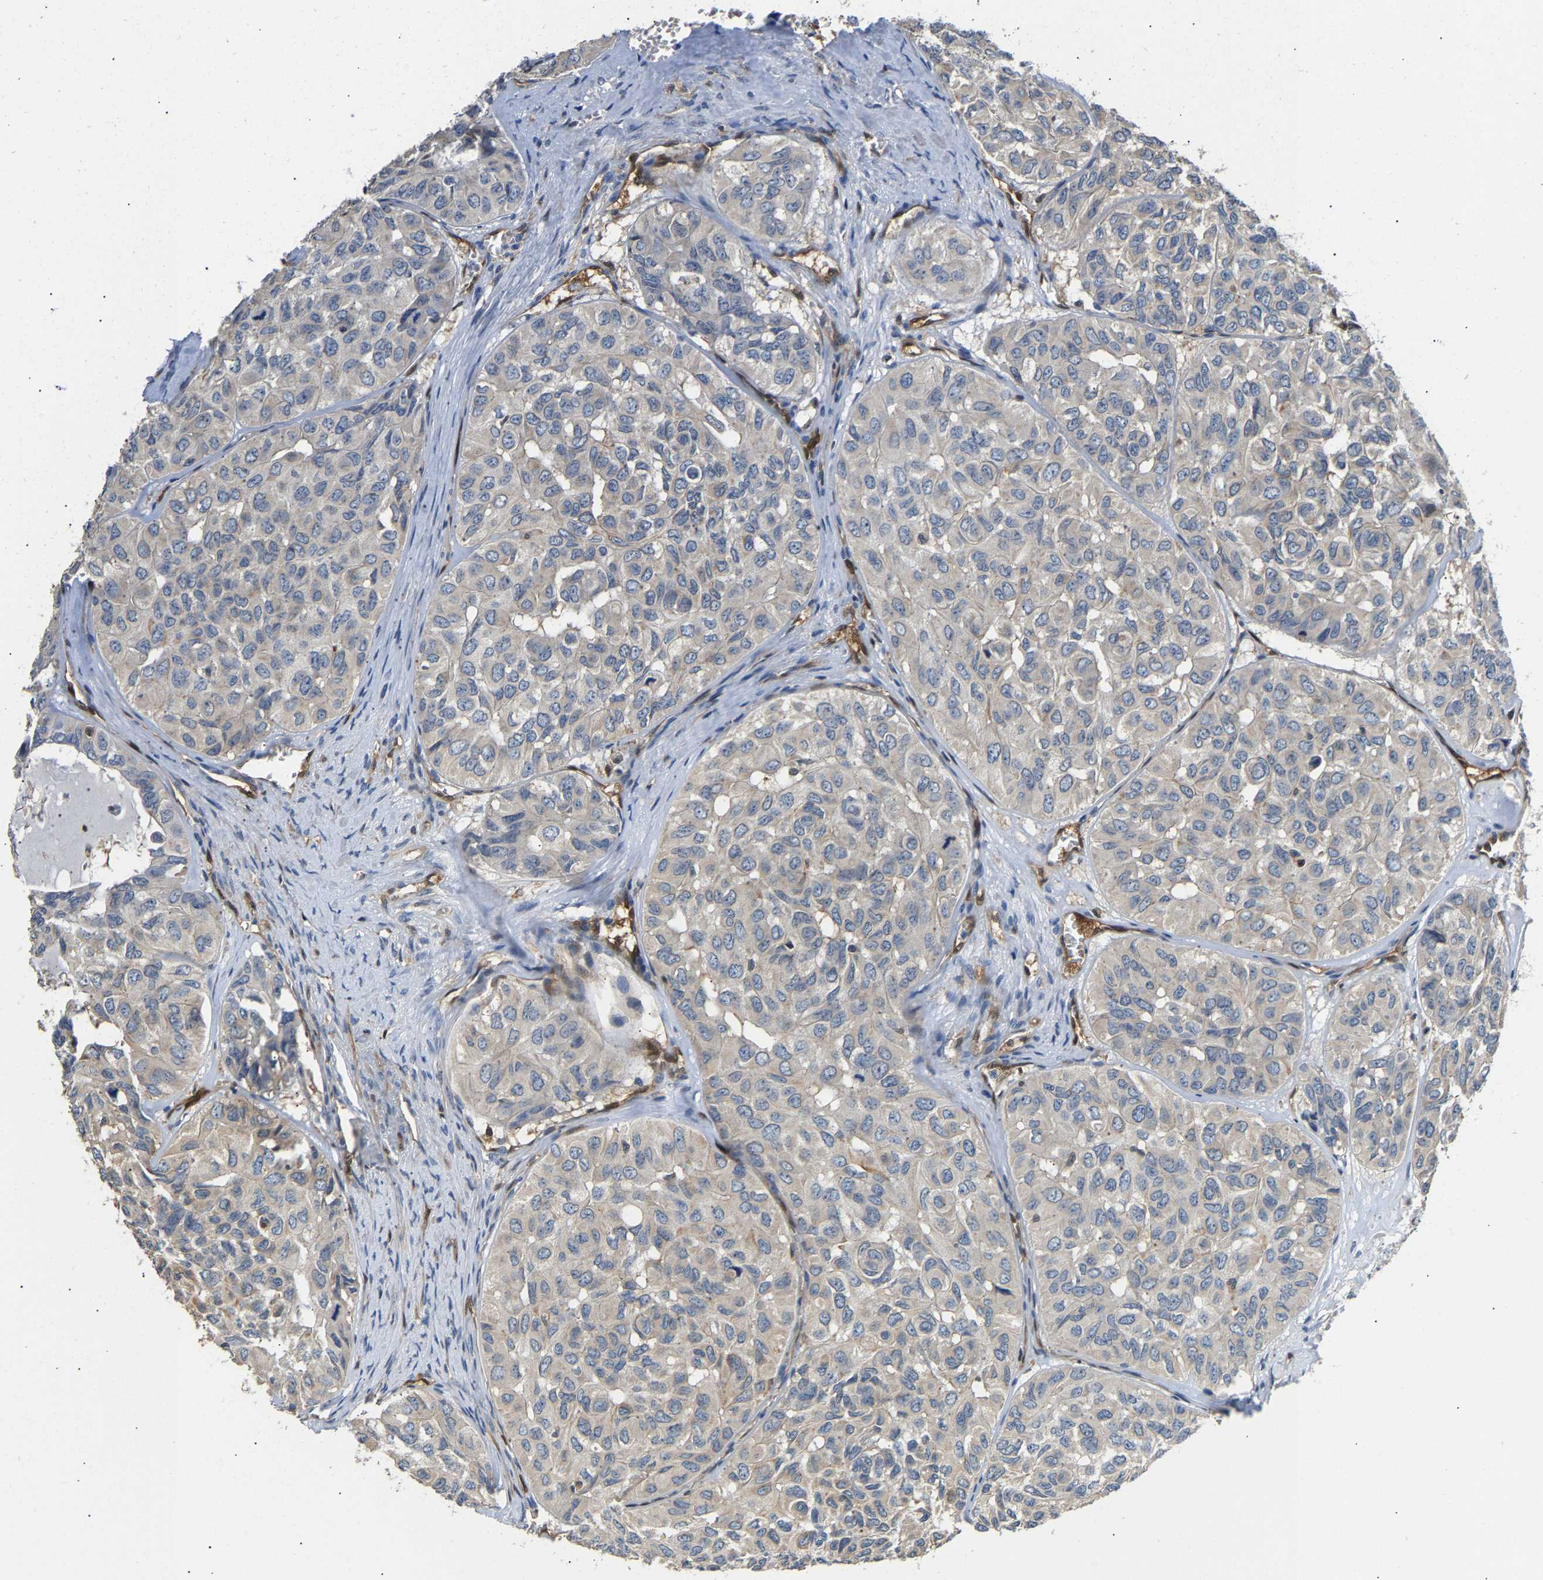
{"staining": {"intensity": "negative", "quantity": "none", "location": "none"}, "tissue": "head and neck cancer", "cell_type": "Tumor cells", "image_type": "cancer", "snomed": [{"axis": "morphology", "description": "Adenocarcinoma, NOS"}, {"axis": "topography", "description": "Salivary gland, NOS"}, {"axis": "topography", "description": "Head-Neck"}], "caption": "This is an immunohistochemistry photomicrograph of human adenocarcinoma (head and neck). There is no staining in tumor cells.", "gene": "GIMAP7", "patient": {"sex": "female", "age": 76}}